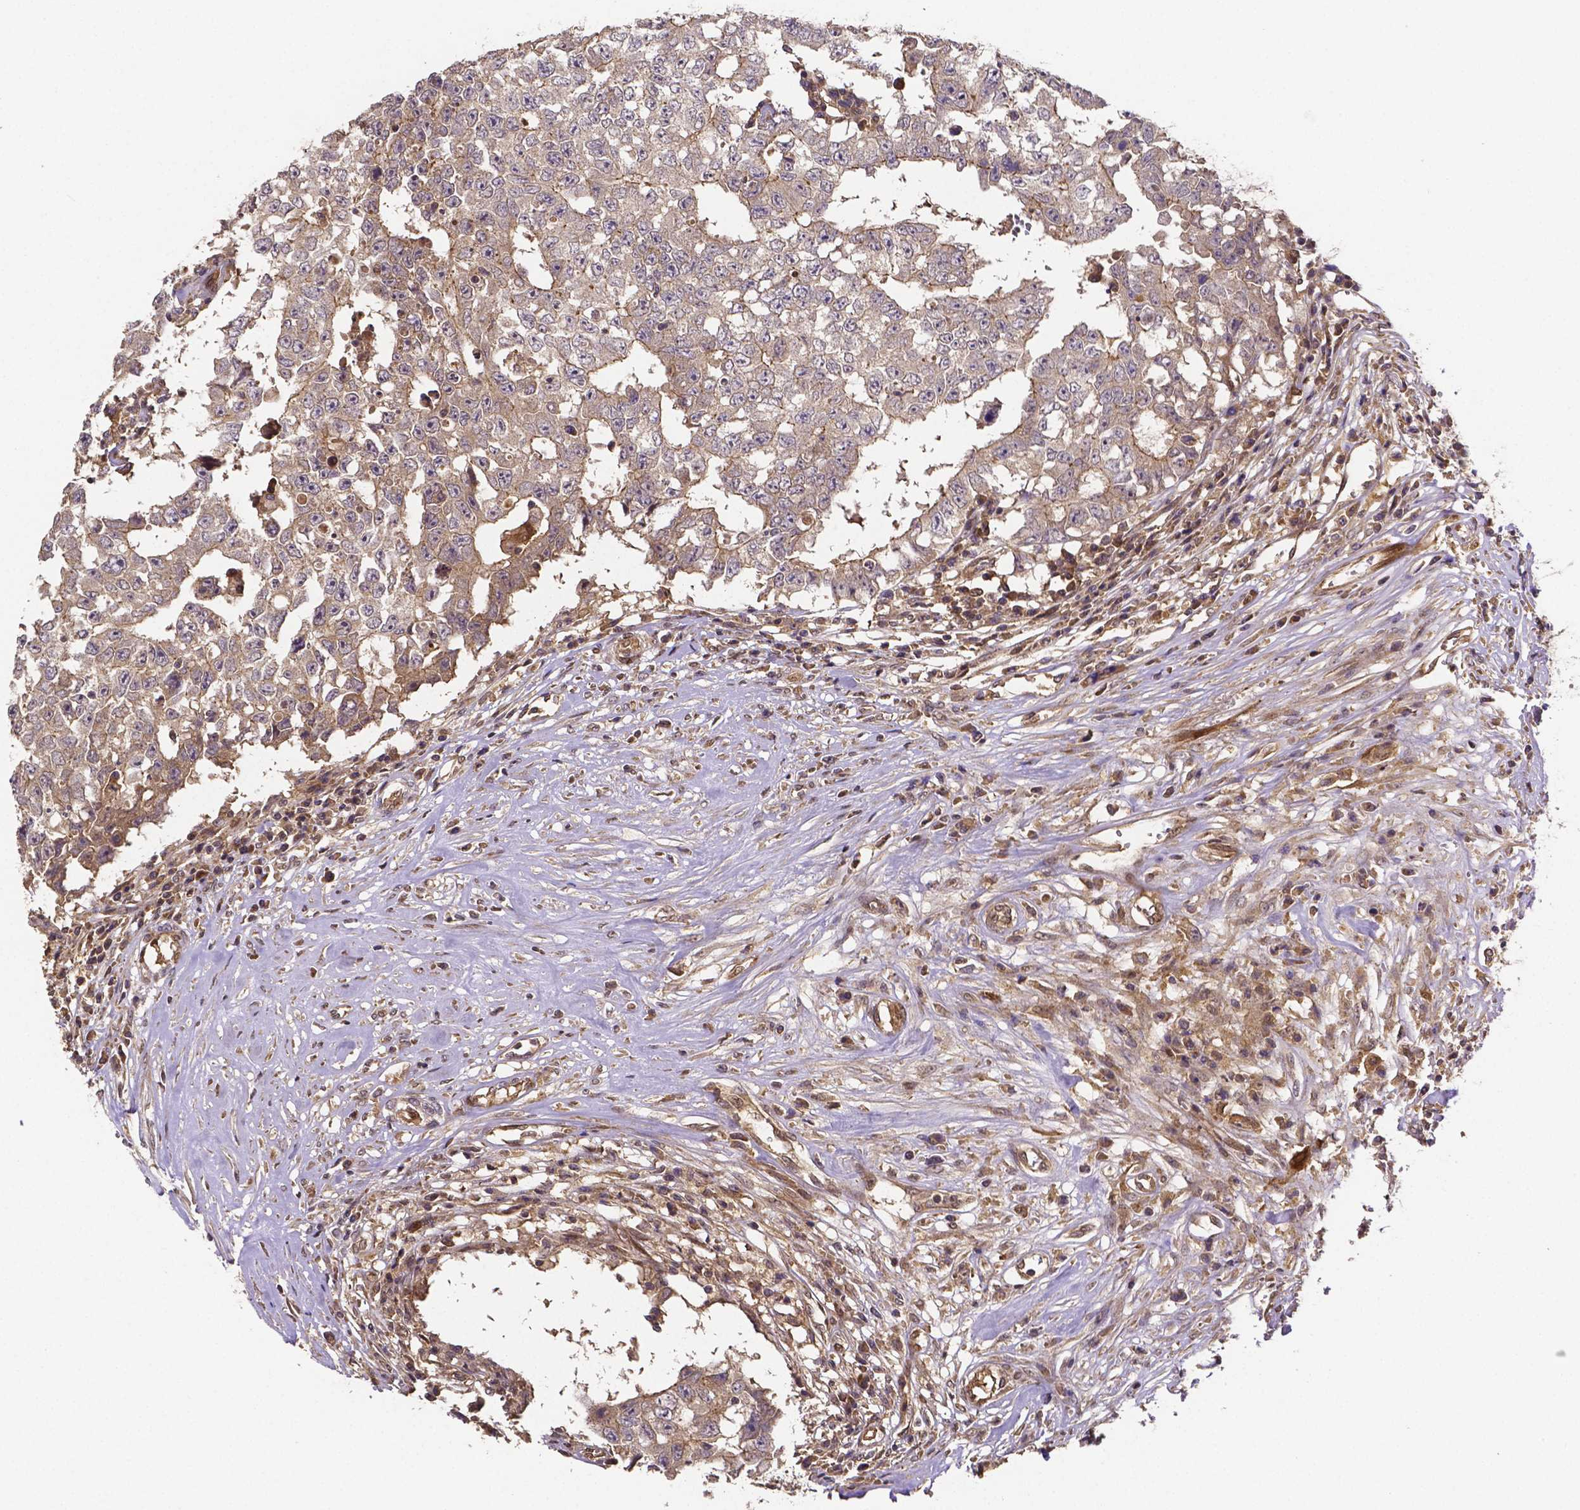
{"staining": {"intensity": "weak", "quantity": ">75%", "location": "cytoplasmic/membranous"}, "tissue": "testis cancer", "cell_type": "Tumor cells", "image_type": "cancer", "snomed": [{"axis": "morphology", "description": "Carcinoma, Embryonal, NOS"}, {"axis": "topography", "description": "Testis"}], "caption": "Immunohistochemistry micrograph of neoplastic tissue: testis cancer stained using immunohistochemistry (IHC) demonstrates low levels of weak protein expression localized specifically in the cytoplasmic/membranous of tumor cells, appearing as a cytoplasmic/membranous brown color.", "gene": "RNF123", "patient": {"sex": "male", "age": 36}}